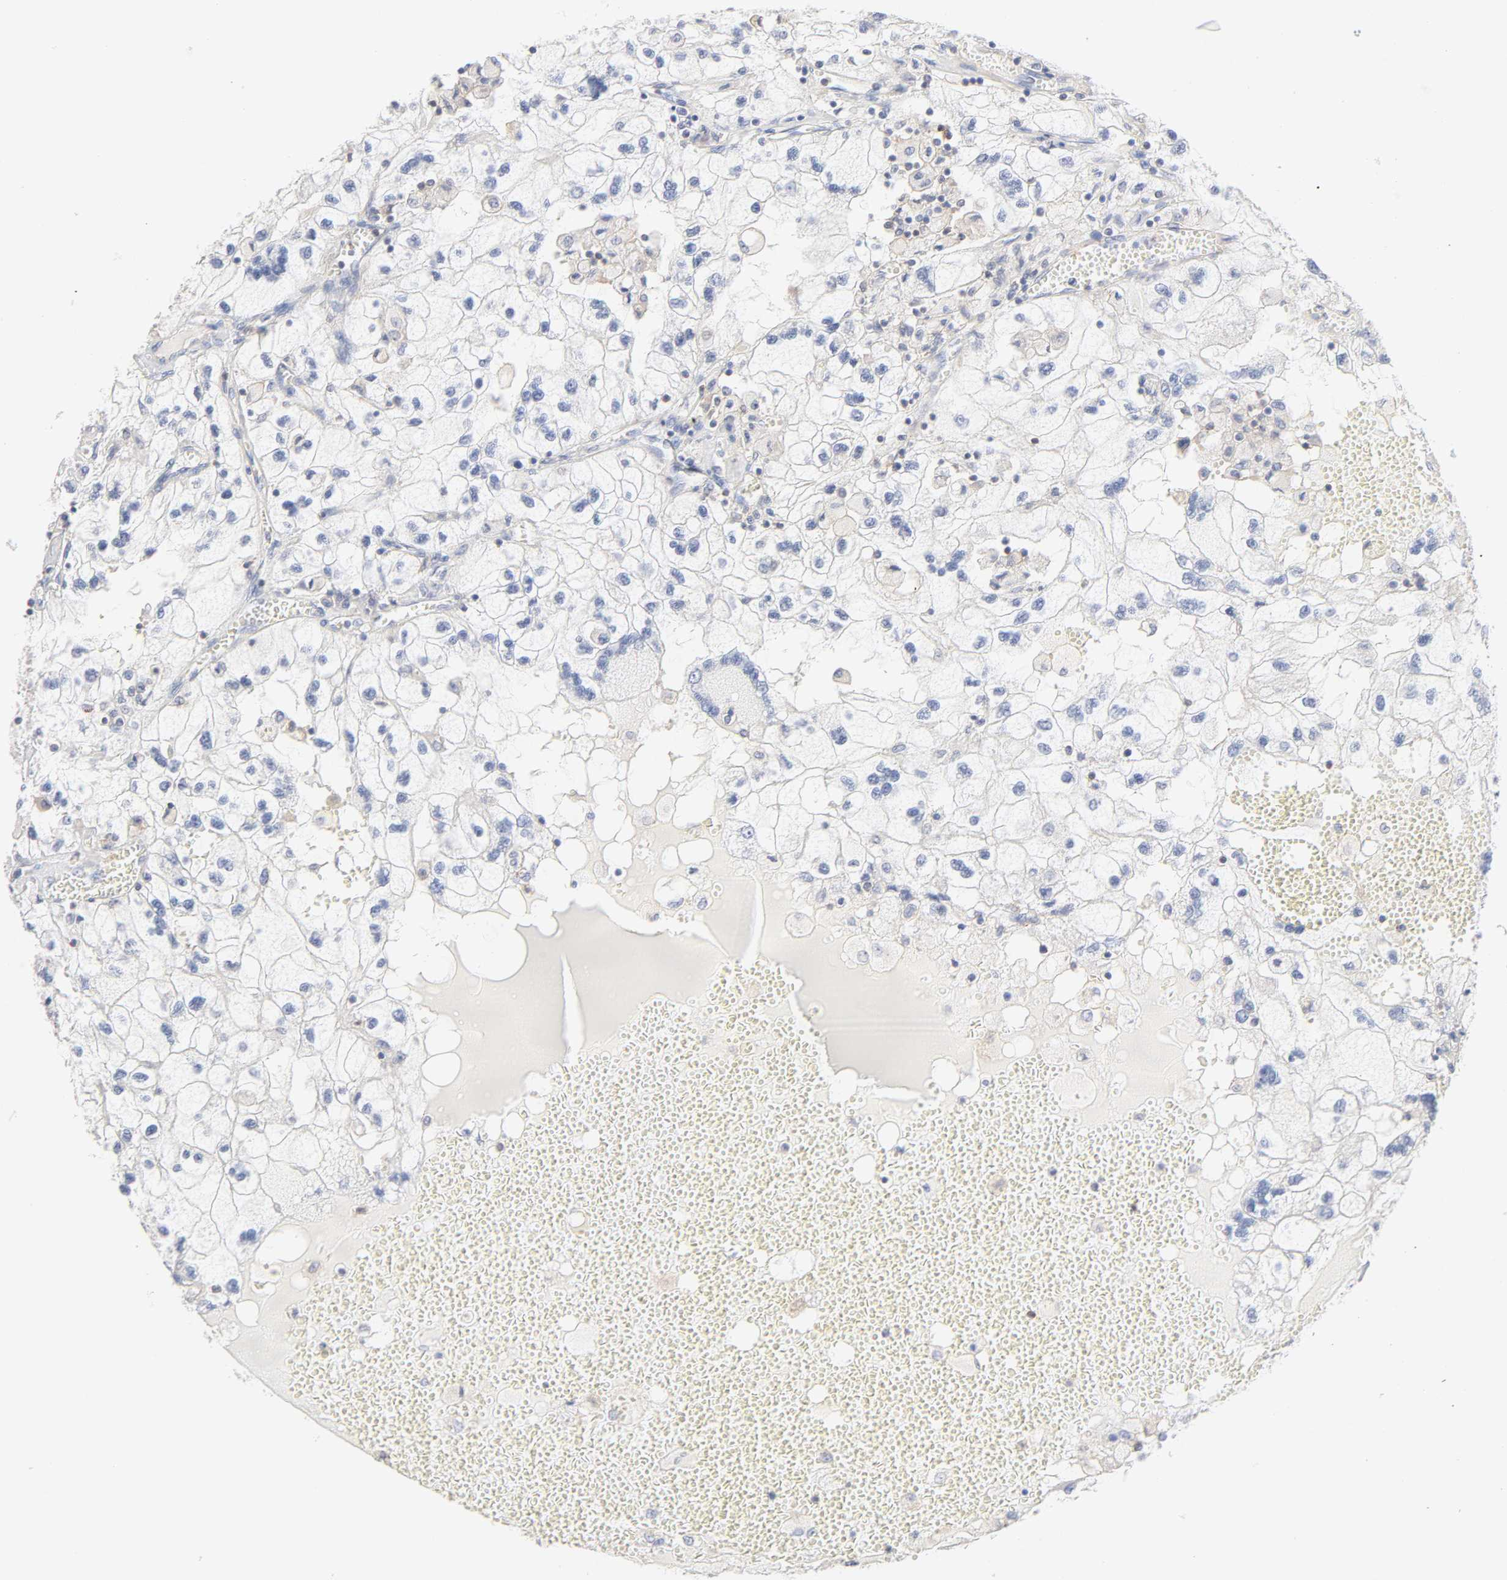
{"staining": {"intensity": "negative", "quantity": "none", "location": "none"}, "tissue": "renal cancer", "cell_type": "Tumor cells", "image_type": "cancer", "snomed": [{"axis": "morphology", "description": "Normal tissue, NOS"}, {"axis": "morphology", "description": "Adenocarcinoma, NOS"}, {"axis": "topography", "description": "Kidney"}], "caption": "Histopathology image shows no protein expression in tumor cells of adenocarcinoma (renal) tissue.", "gene": "STRN3", "patient": {"sex": "male", "age": 71}}